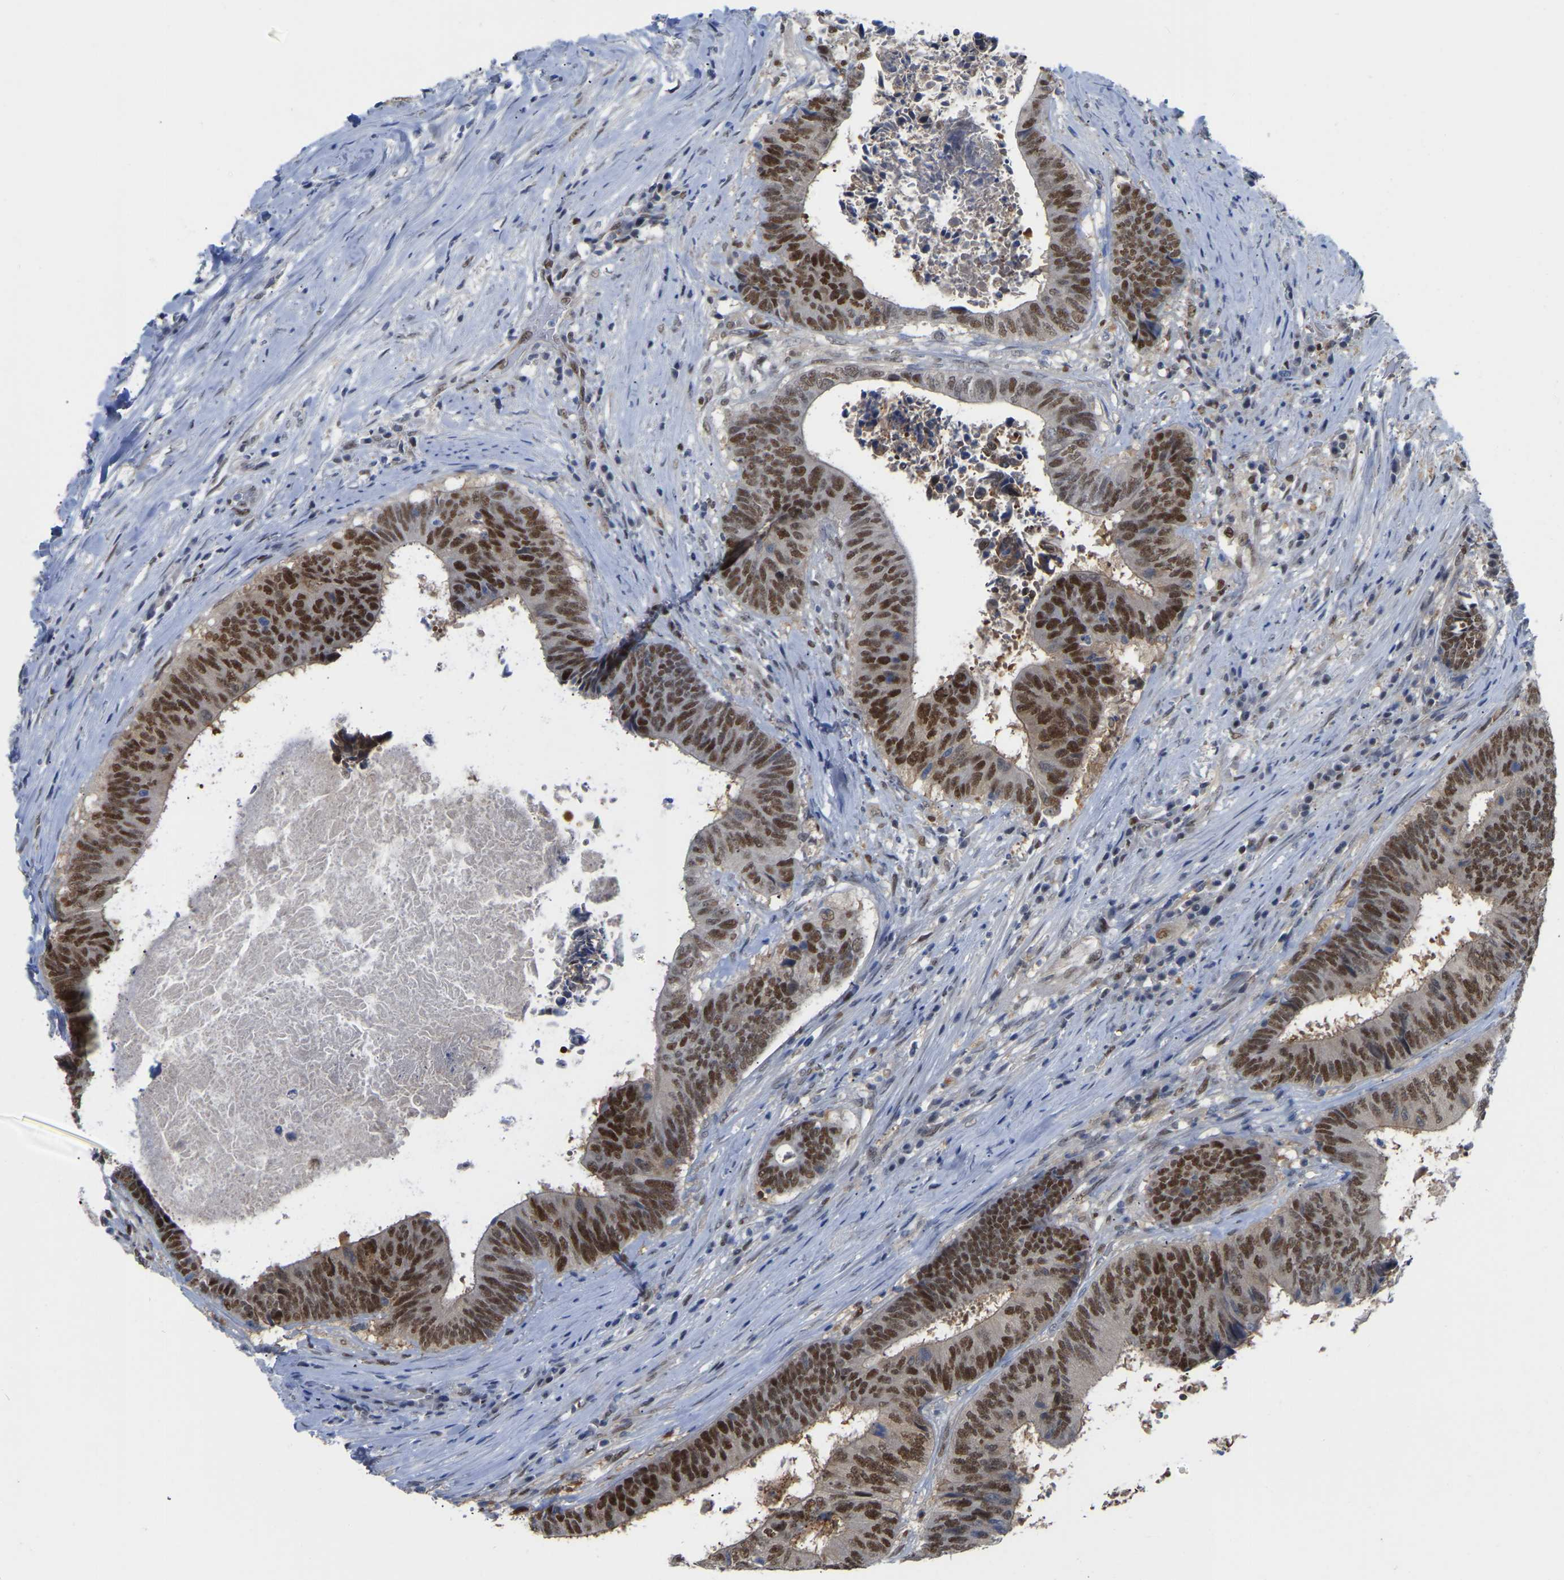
{"staining": {"intensity": "strong", "quantity": ">75%", "location": "nuclear"}, "tissue": "colorectal cancer", "cell_type": "Tumor cells", "image_type": "cancer", "snomed": [{"axis": "morphology", "description": "Adenocarcinoma, NOS"}, {"axis": "topography", "description": "Rectum"}], "caption": "Colorectal cancer (adenocarcinoma) was stained to show a protein in brown. There is high levels of strong nuclear staining in approximately >75% of tumor cells.", "gene": "KLRG2", "patient": {"sex": "male", "age": 72}}